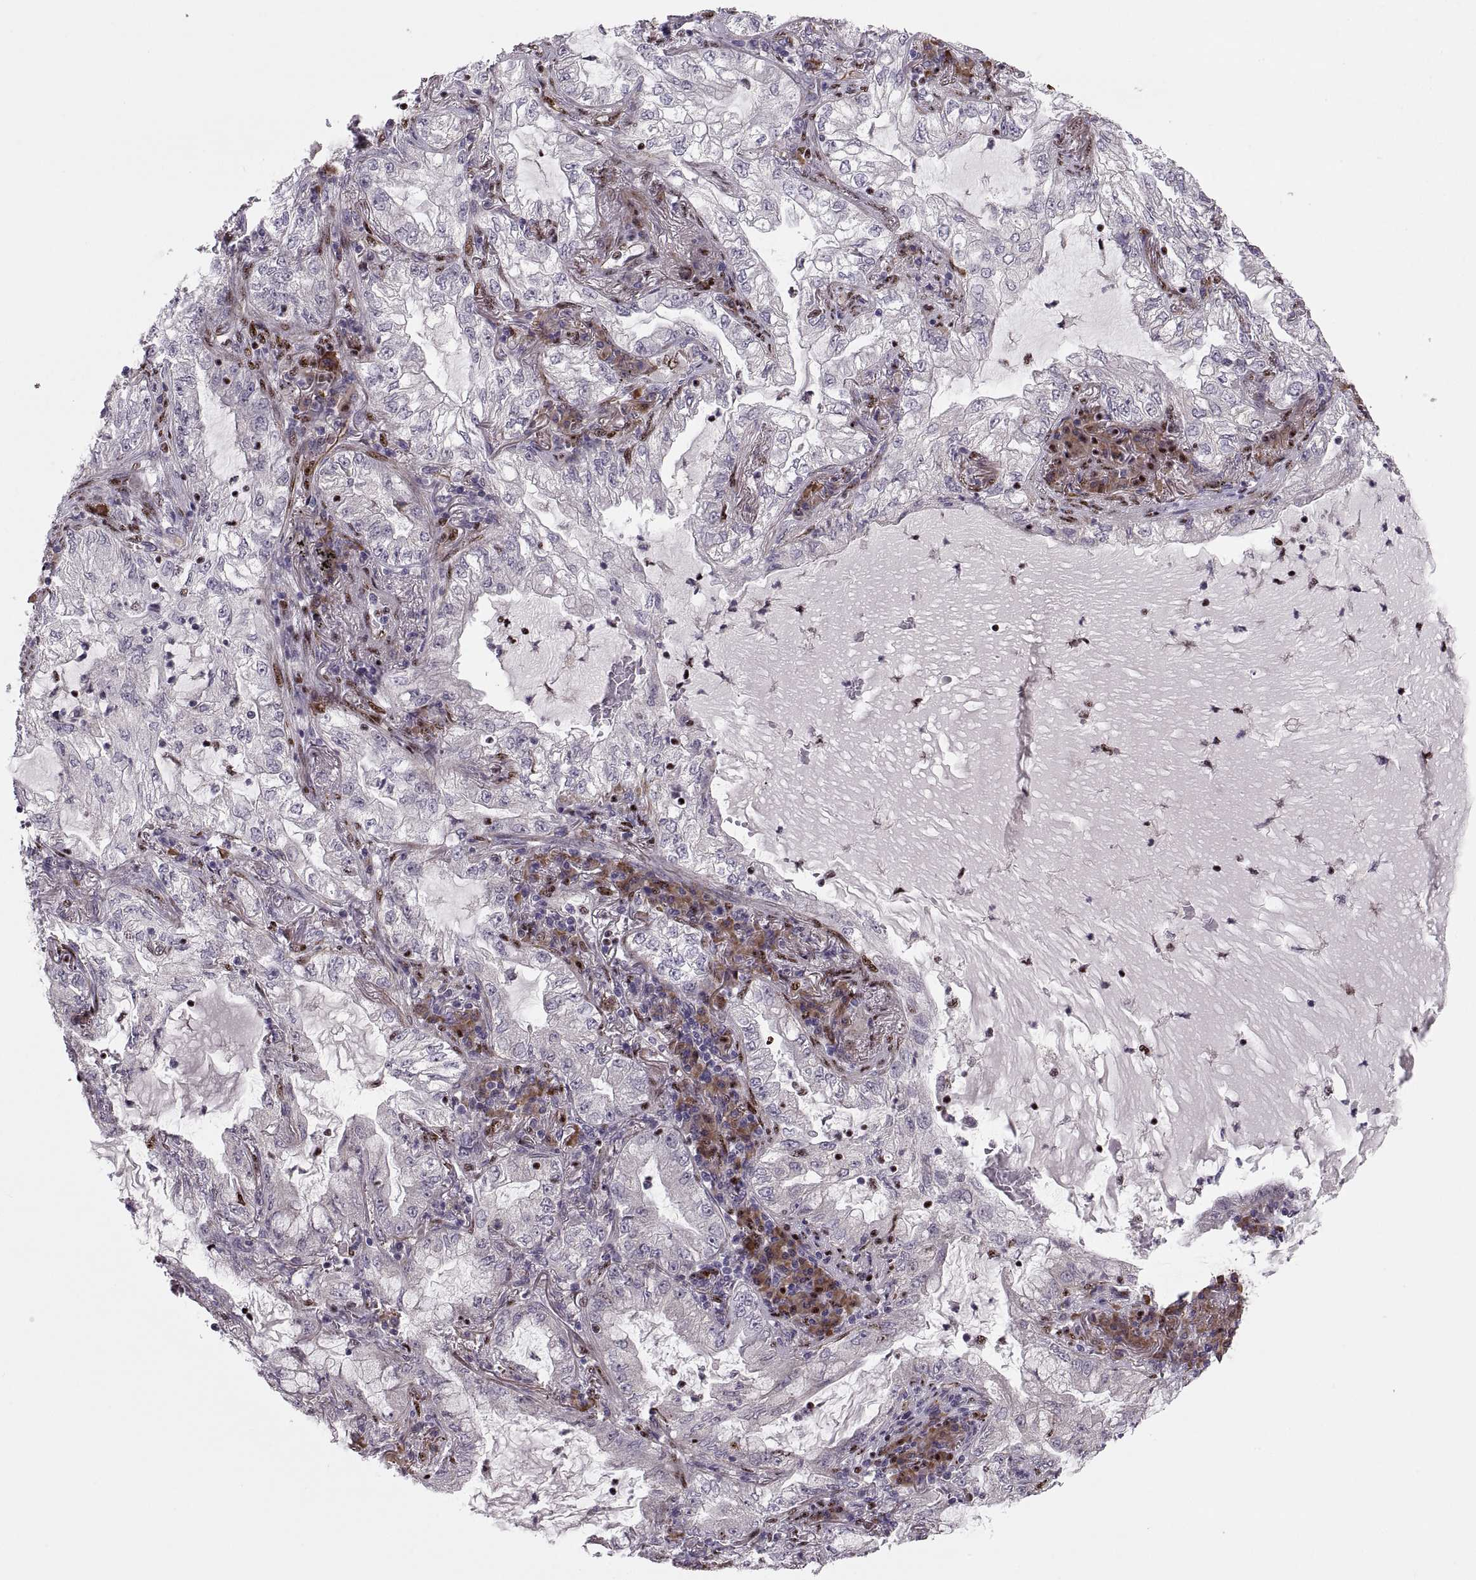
{"staining": {"intensity": "negative", "quantity": "none", "location": "none"}, "tissue": "lung cancer", "cell_type": "Tumor cells", "image_type": "cancer", "snomed": [{"axis": "morphology", "description": "Adenocarcinoma, NOS"}, {"axis": "topography", "description": "Lung"}], "caption": "IHC of human lung adenocarcinoma shows no positivity in tumor cells.", "gene": "ZCCHC17", "patient": {"sex": "female", "age": 73}}